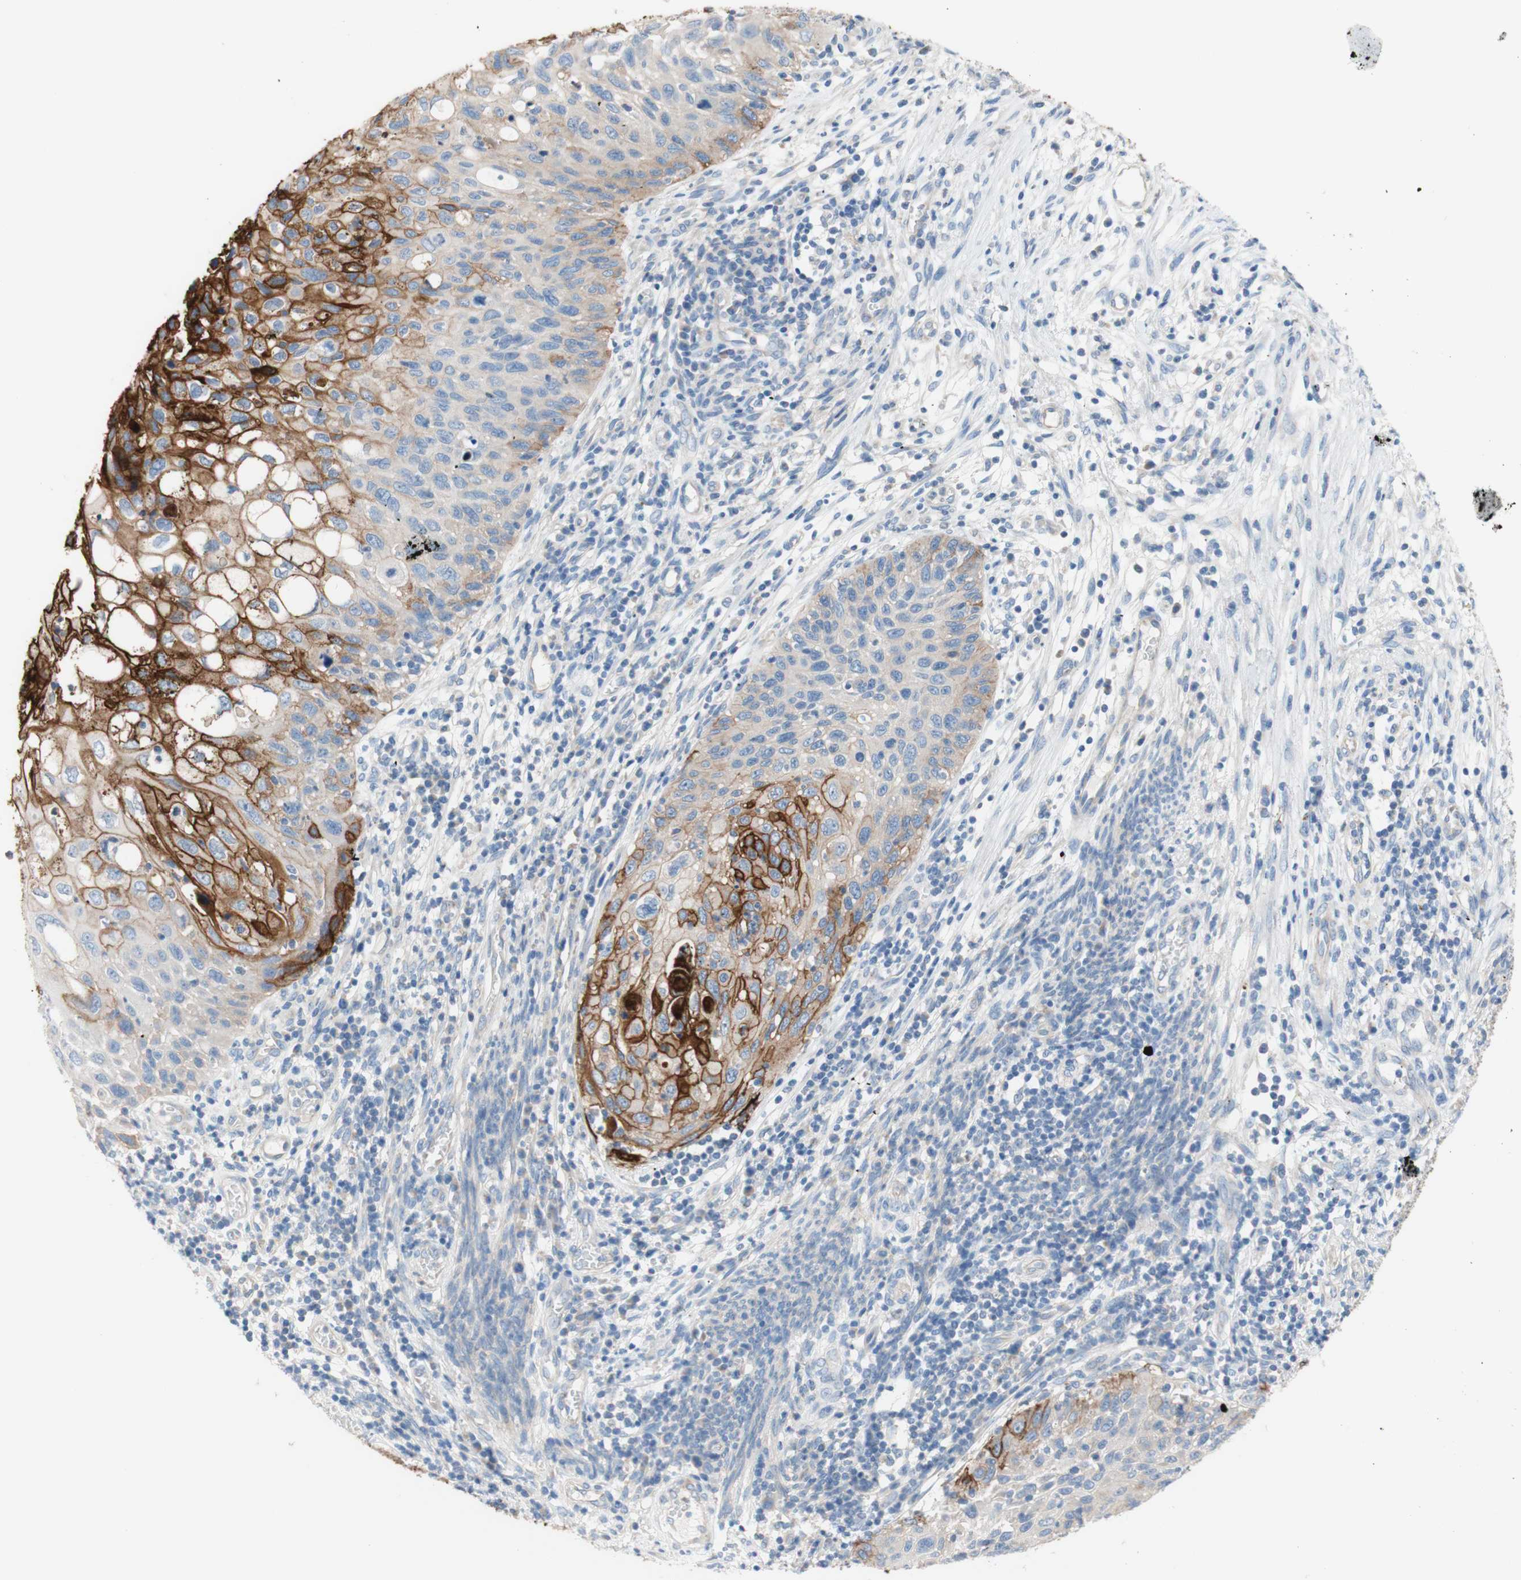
{"staining": {"intensity": "strong", "quantity": "25%-75%", "location": "cytoplasmic/membranous"}, "tissue": "cervical cancer", "cell_type": "Tumor cells", "image_type": "cancer", "snomed": [{"axis": "morphology", "description": "Squamous cell carcinoma, NOS"}, {"axis": "topography", "description": "Cervix"}], "caption": "Tumor cells display high levels of strong cytoplasmic/membranous staining in about 25%-75% of cells in cervical cancer (squamous cell carcinoma).", "gene": "F3", "patient": {"sex": "female", "age": 70}}